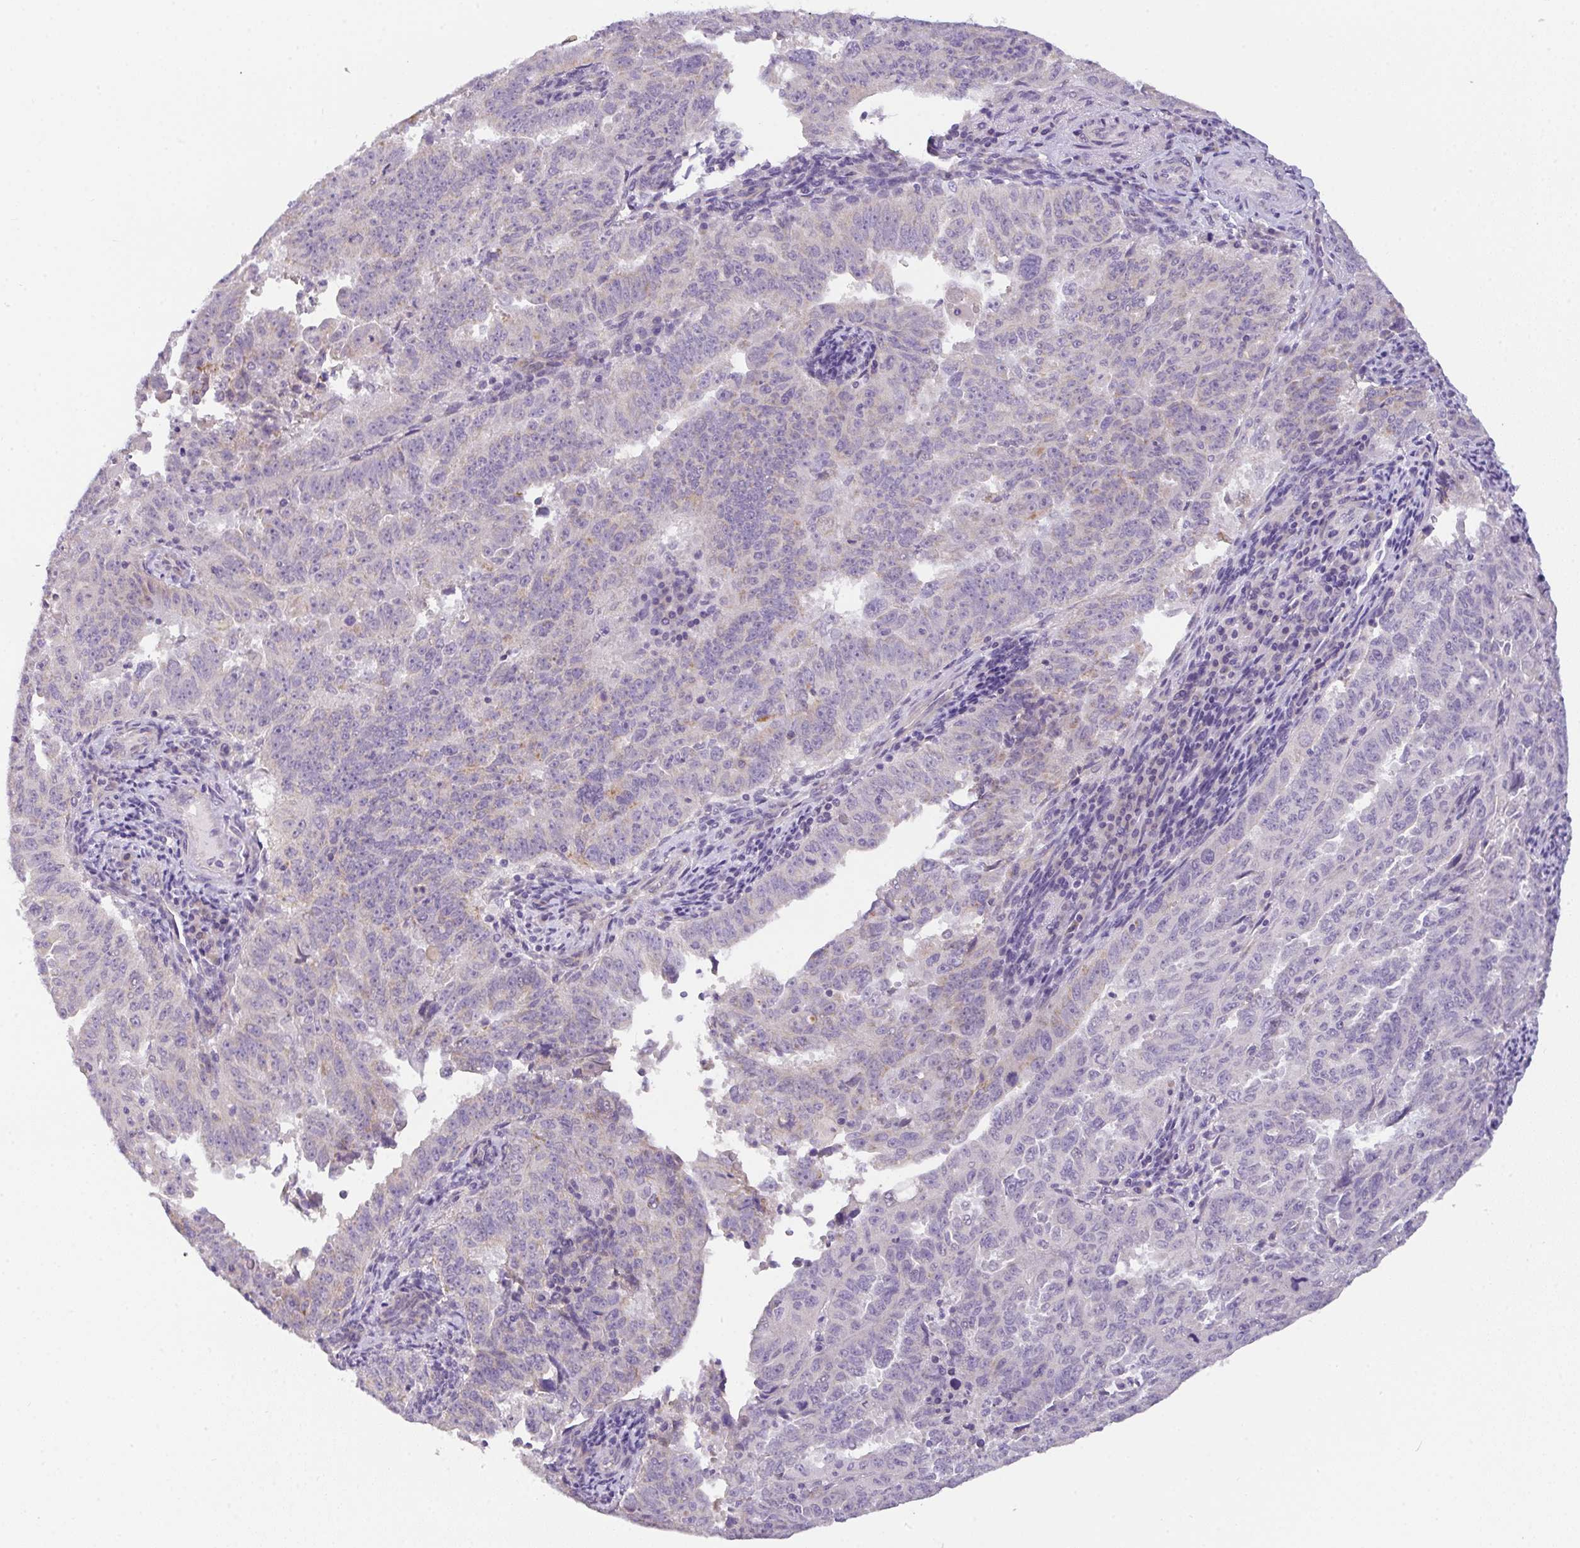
{"staining": {"intensity": "negative", "quantity": "none", "location": "none"}, "tissue": "endometrial cancer", "cell_type": "Tumor cells", "image_type": "cancer", "snomed": [{"axis": "morphology", "description": "Adenocarcinoma, NOS"}, {"axis": "topography", "description": "Endometrium"}], "caption": "IHC histopathology image of neoplastic tissue: endometrial cancer stained with DAB displays no significant protein staining in tumor cells.", "gene": "FILIP1", "patient": {"sex": "female", "age": 65}}